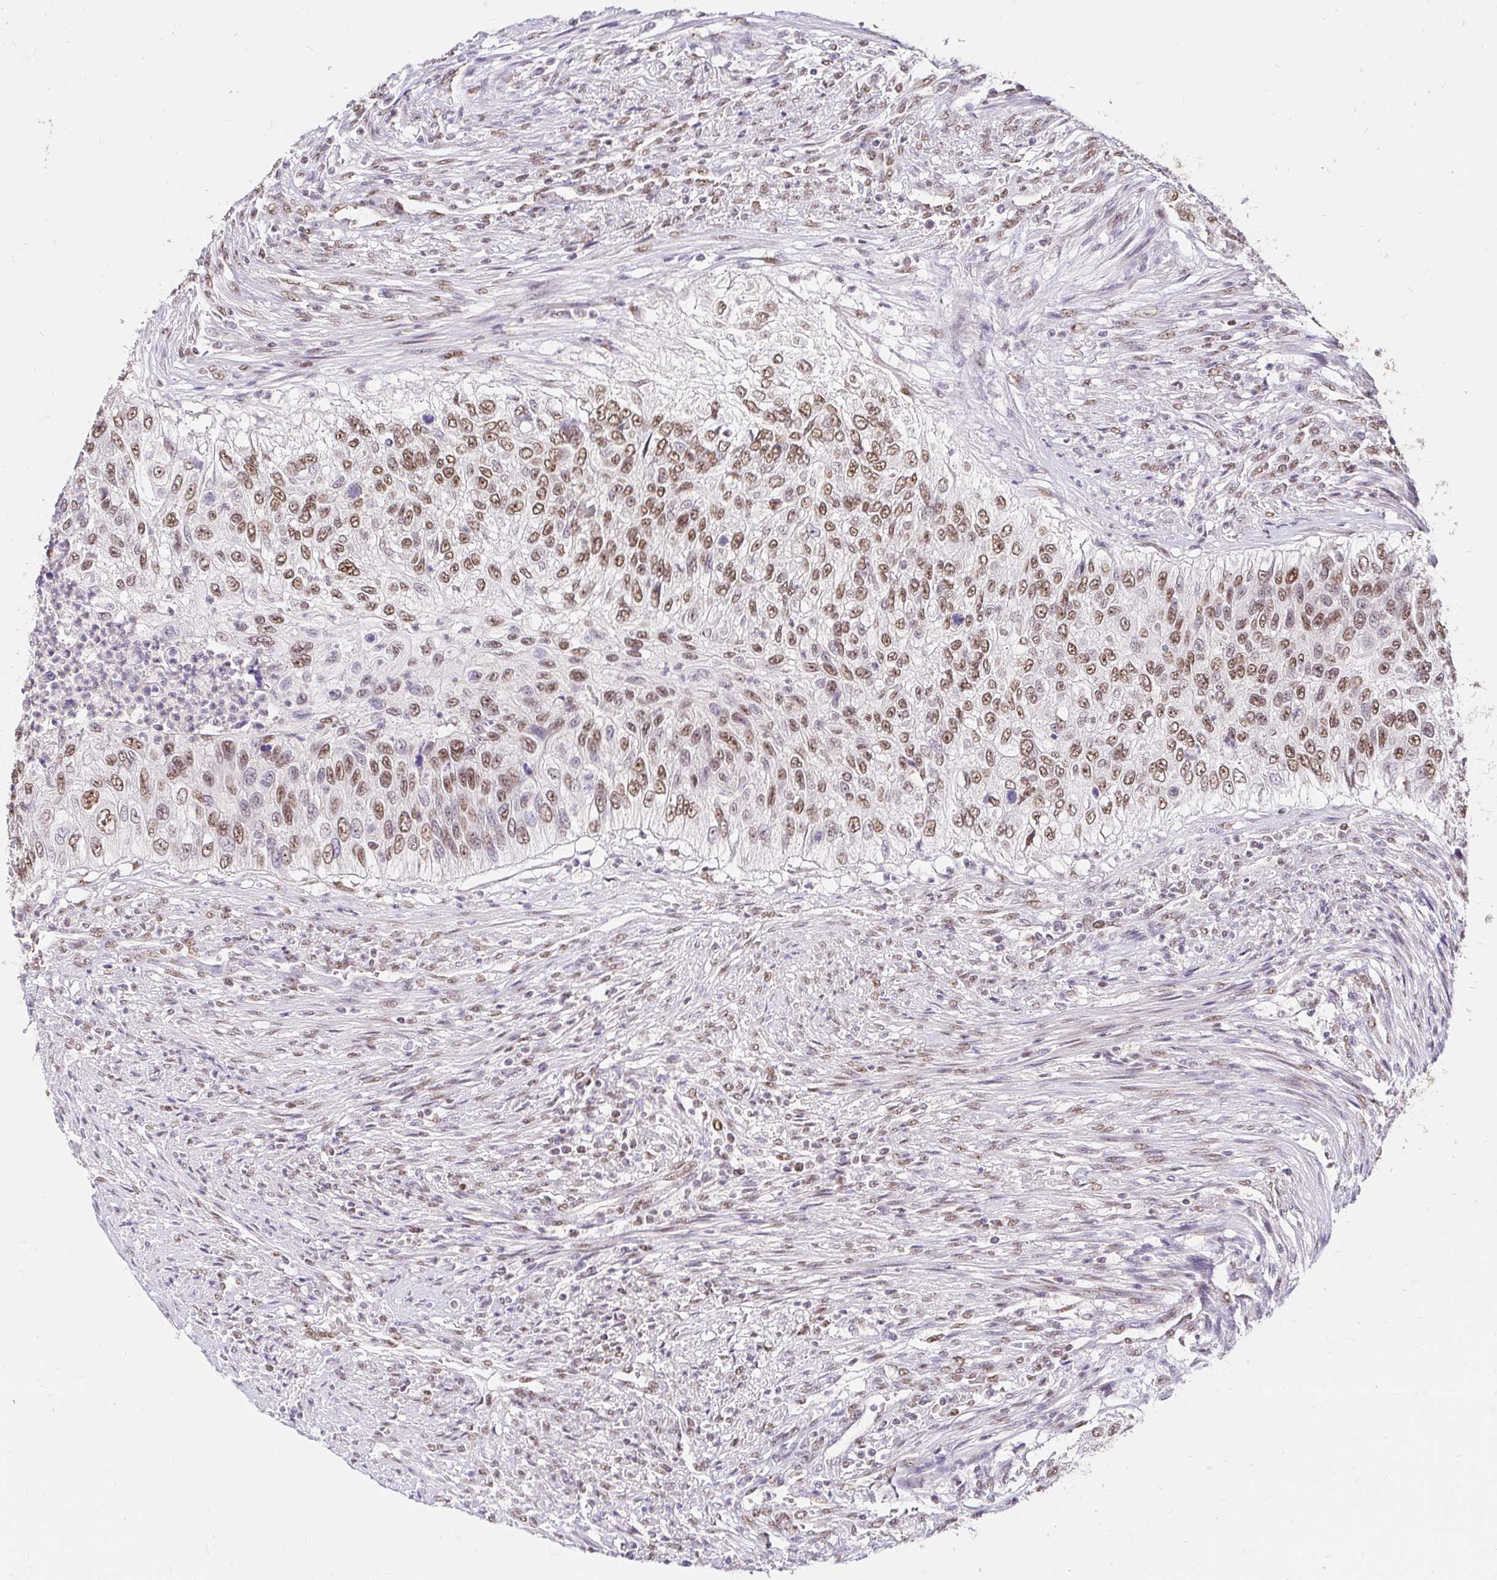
{"staining": {"intensity": "moderate", "quantity": ">75%", "location": "nuclear"}, "tissue": "urothelial cancer", "cell_type": "Tumor cells", "image_type": "cancer", "snomed": [{"axis": "morphology", "description": "Urothelial carcinoma, High grade"}, {"axis": "topography", "description": "Urinary bladder"}], "caption": "Immunohistochemical staining of human urothelial cancer shows moderate nuclear protein staining in about >75% of tumor cells.", "gene": "RIMS4", "patient": {"sex": "female", "age": 60}}